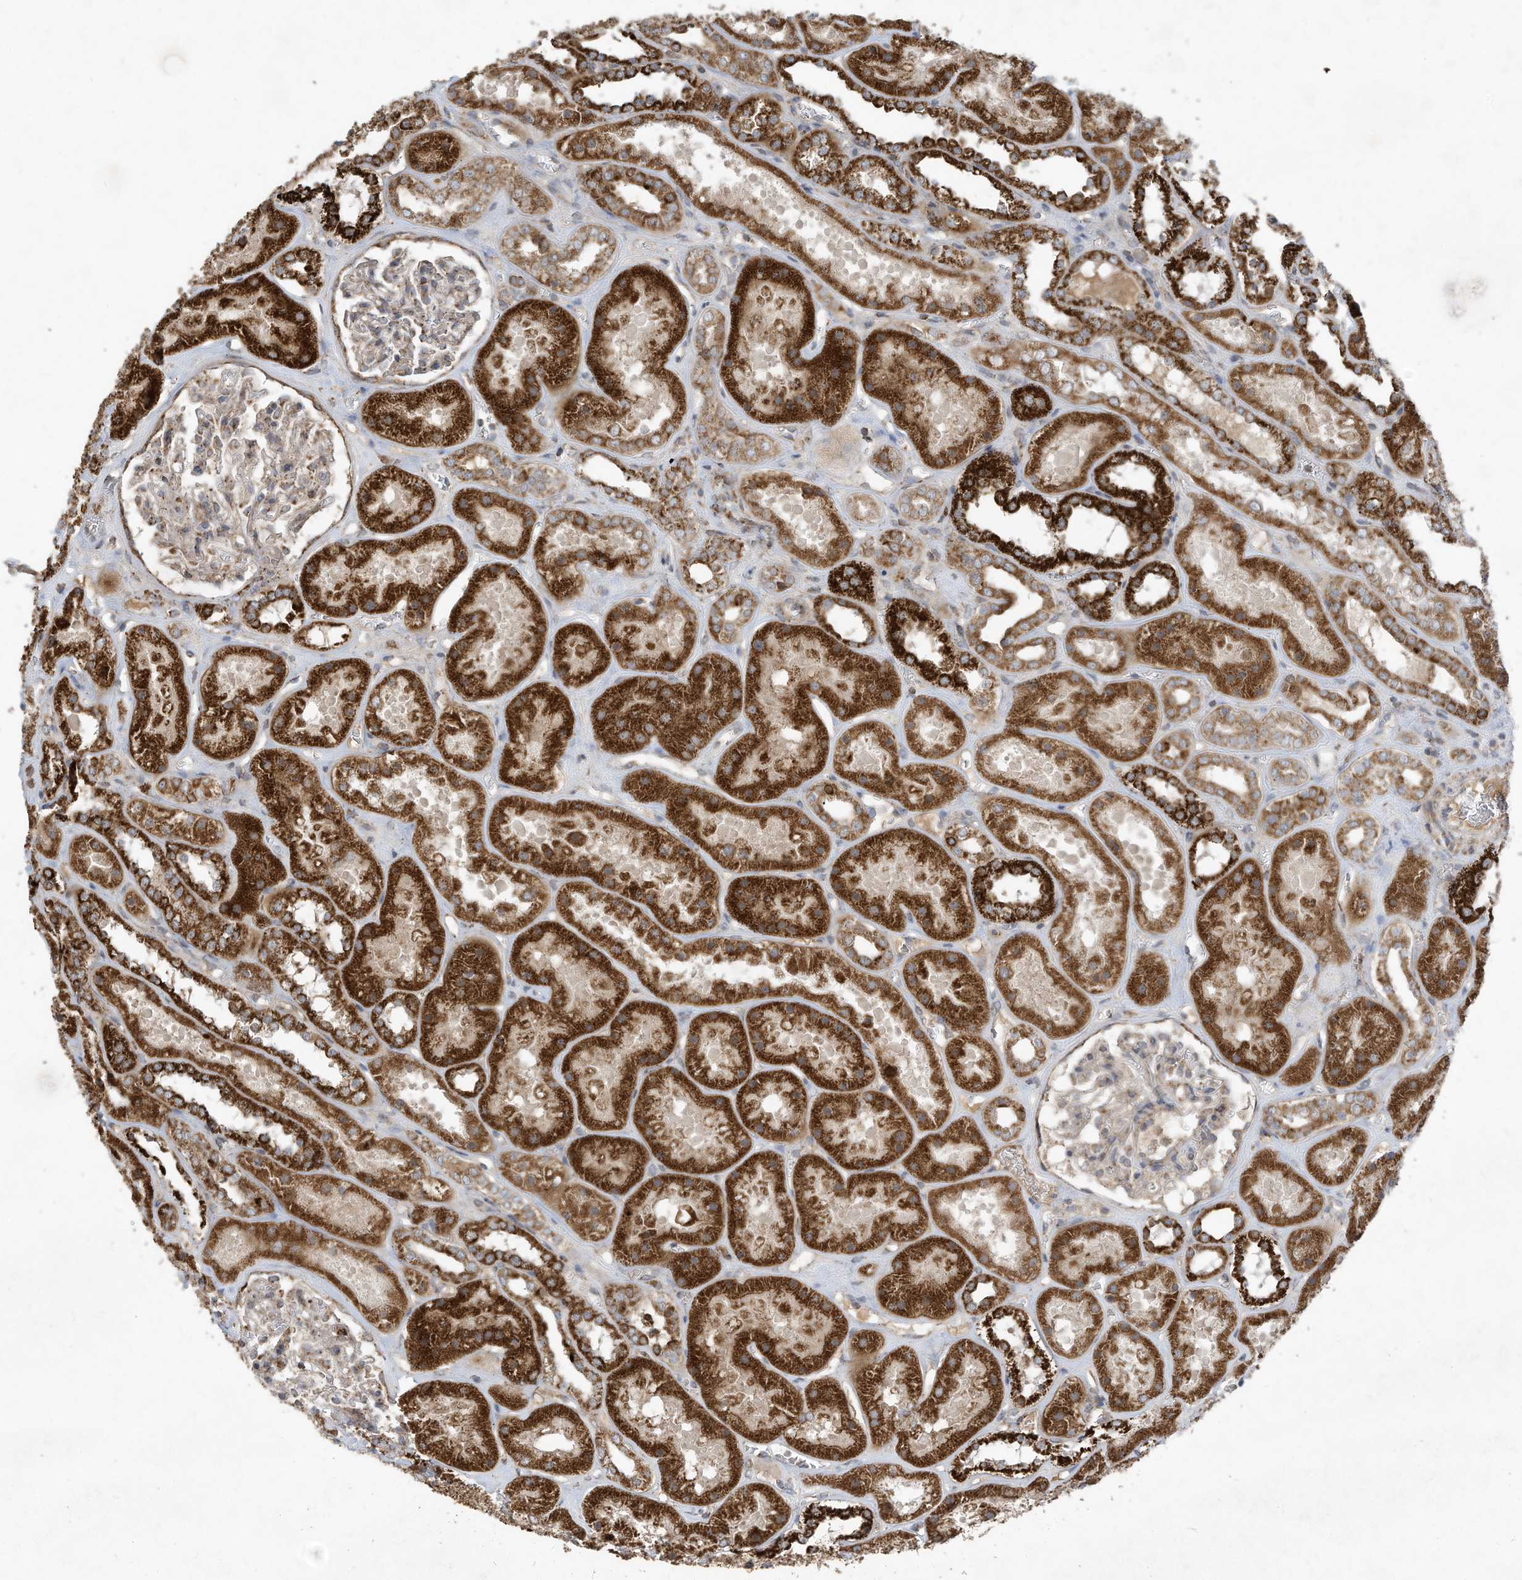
{"staining": {"intensity": "weak", "quantity": "25%-75%", "location": "cytoplasmic/membranous"}, "tissue": "kidney", "cell_type": "Cells in glomeruli", "image_type": "normal", "snomed": [{"axis": "morphology", "description": "Normal tissue, NOS"}, {"axis": "topography", "description": "Kidney"}], "caption": "Brown immunohistochemical staining in unremarkable human kidney shows weak cytoplasmic/membranous expression in about 25%-75% of cells in glomeruli. Ihc stains the protein in brown and the nuclei are stained blue.", "gene": "C2orf74", "patient": {"sex": "female", "age": 41}}